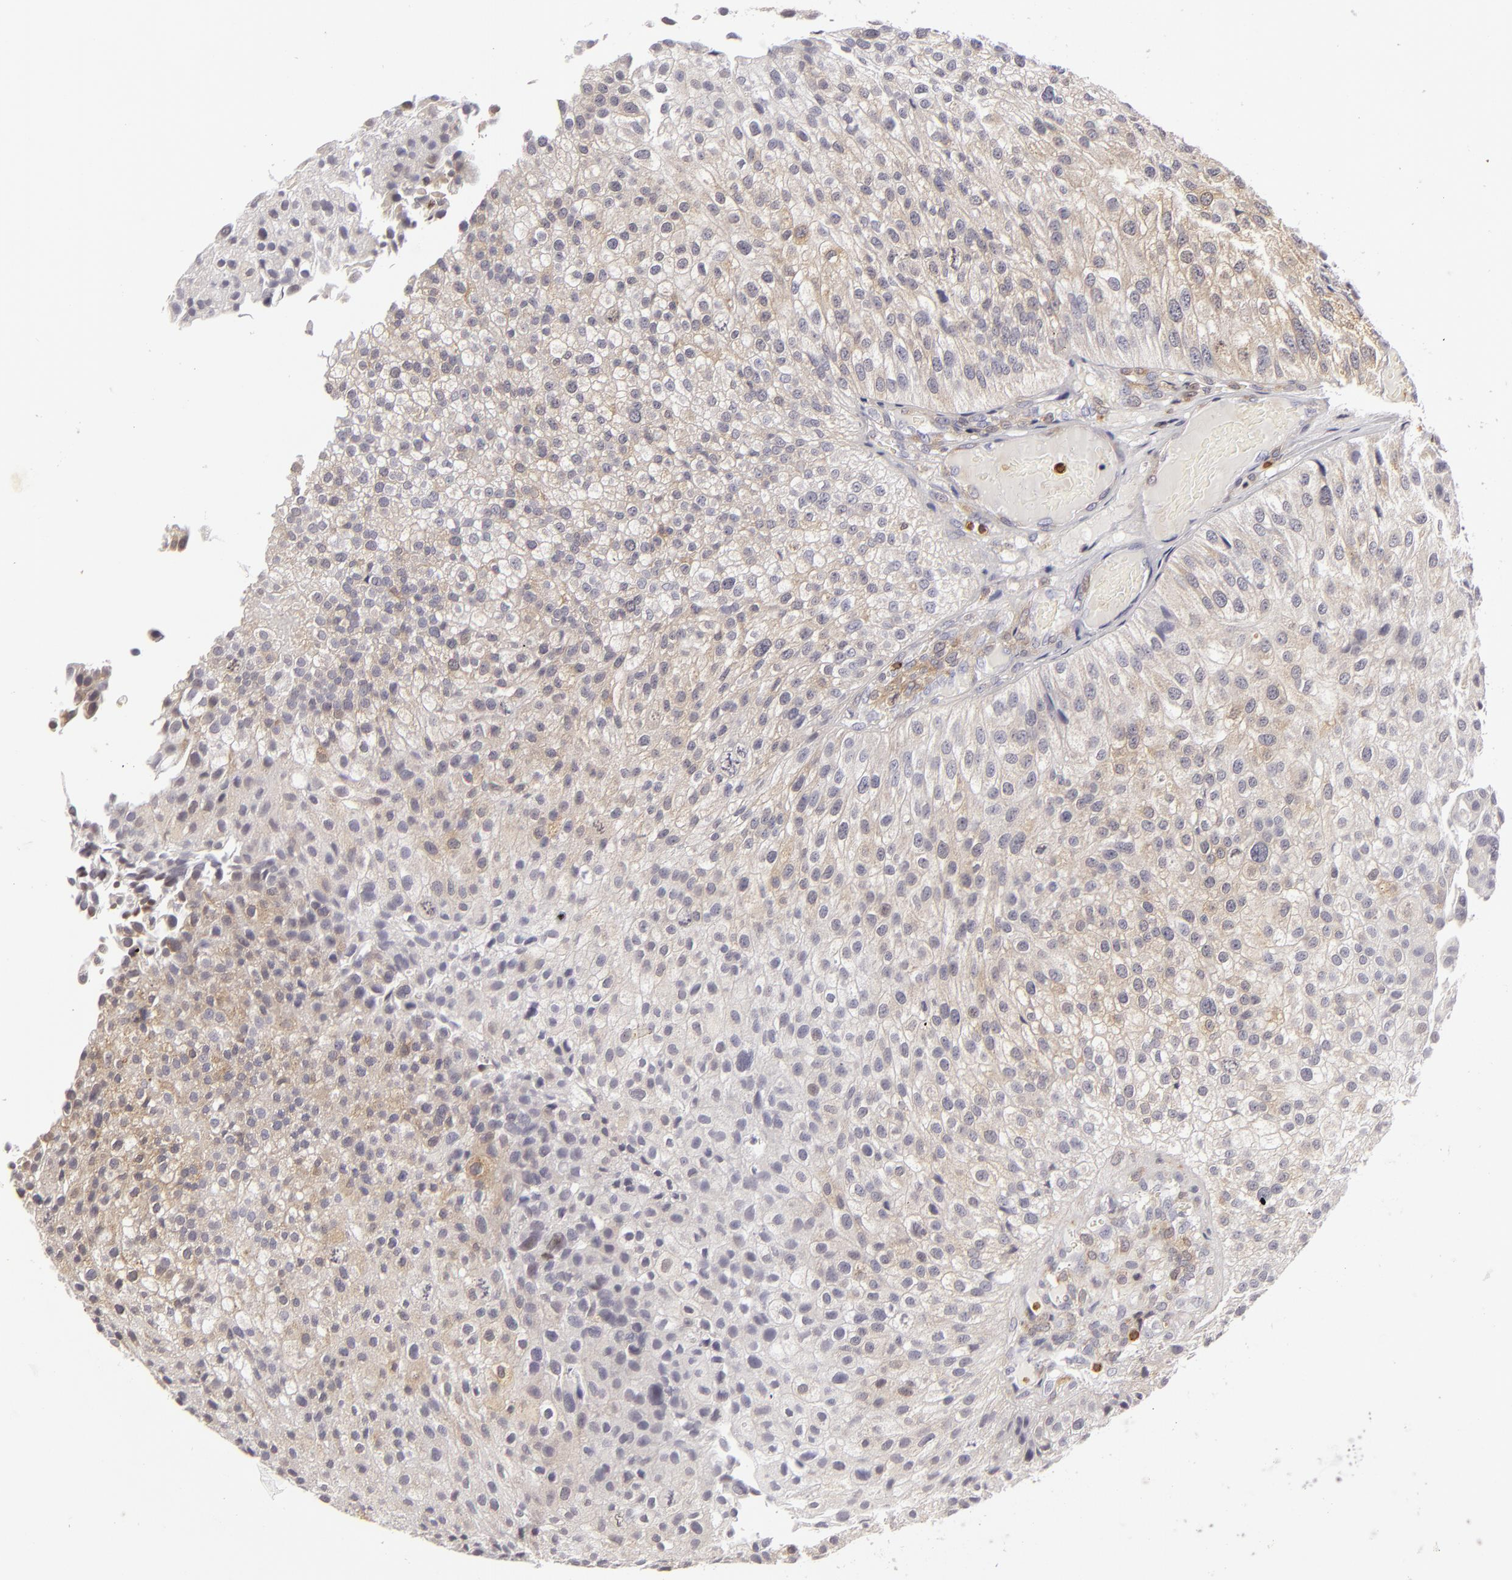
{"staining": {"intensity": "weak", "quantity": "25%-75%", "location": "cytoplasmic/membranous"}, "tissue": "urothelial cancer", "cell_type": "Tumor cells", "image_type": "cancer", "snomed": [{"axis": "morphology", "description": "Urothelial carcinoma, Low grade"}, {"axis": "topography", "description": "Urinary bladder"}], "caption": "A histopathology image of human low-grade urothelial carcinoma stained for a protein exhibits weak cytoplasmic/membranous brown staining in tumor cells.", "gene": "APOBEC3G", "patient": {"sex": "female", "age": 89}}